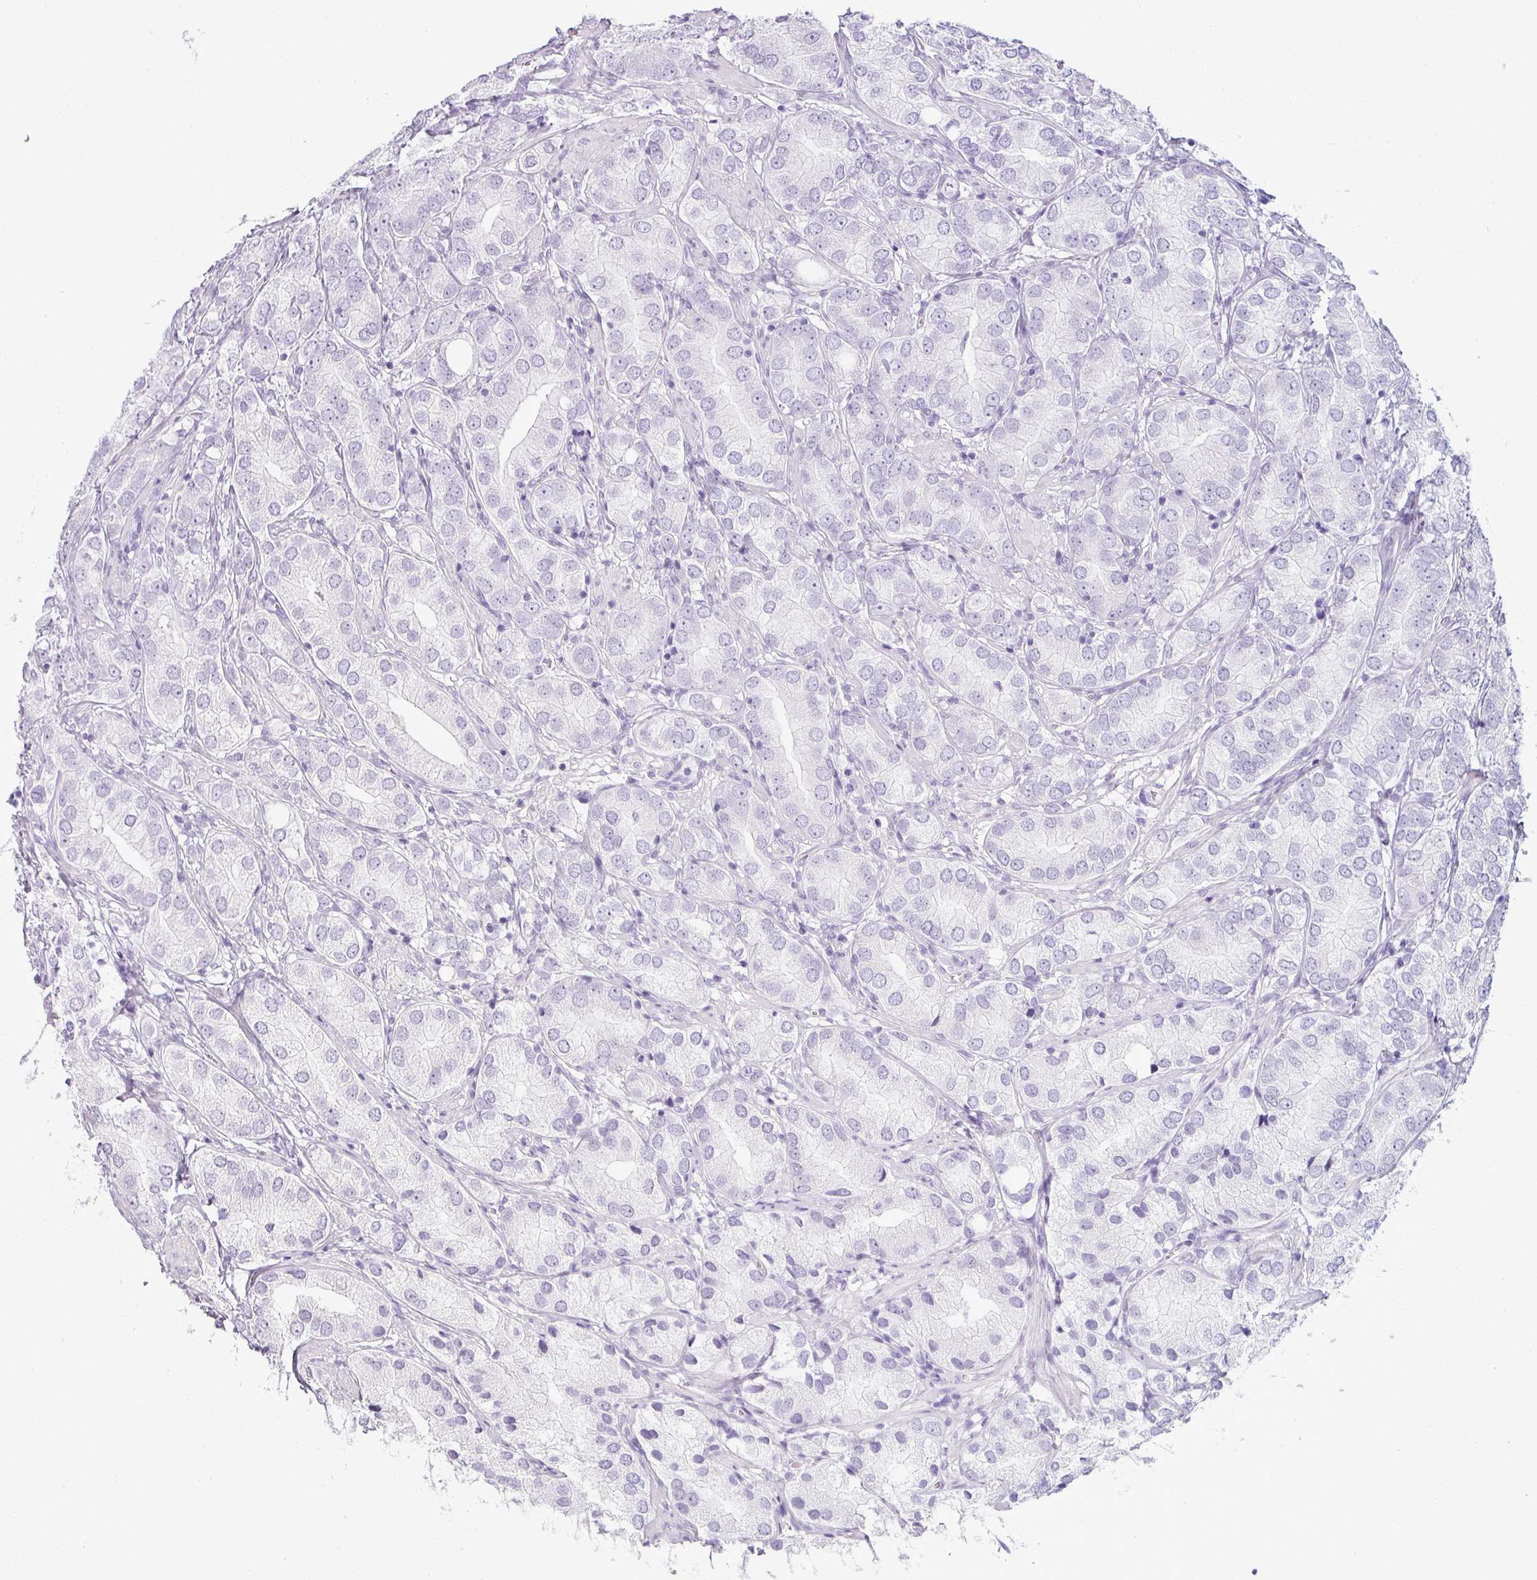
{"staining": {"intensity": "negative", "quantity": "none", "location": "none"}, "tissue": "prostate cancer", "cell_type": "Tumor cells", "image_type": "cancer", "snomed": [{"axis": "morphology", "description": "Adenocarcinoma, High grade"}, {"axis": "topography", "description": "Prostate"}], "caption": "Tumor cells show no significant expression in prostate cancer. (DAB (3,3'-diaminobenzidine) IHC visualized using brightfield microscopy, high magnification).", "gene": "SCT", "patient": {"sex": "male", "age": 82}}